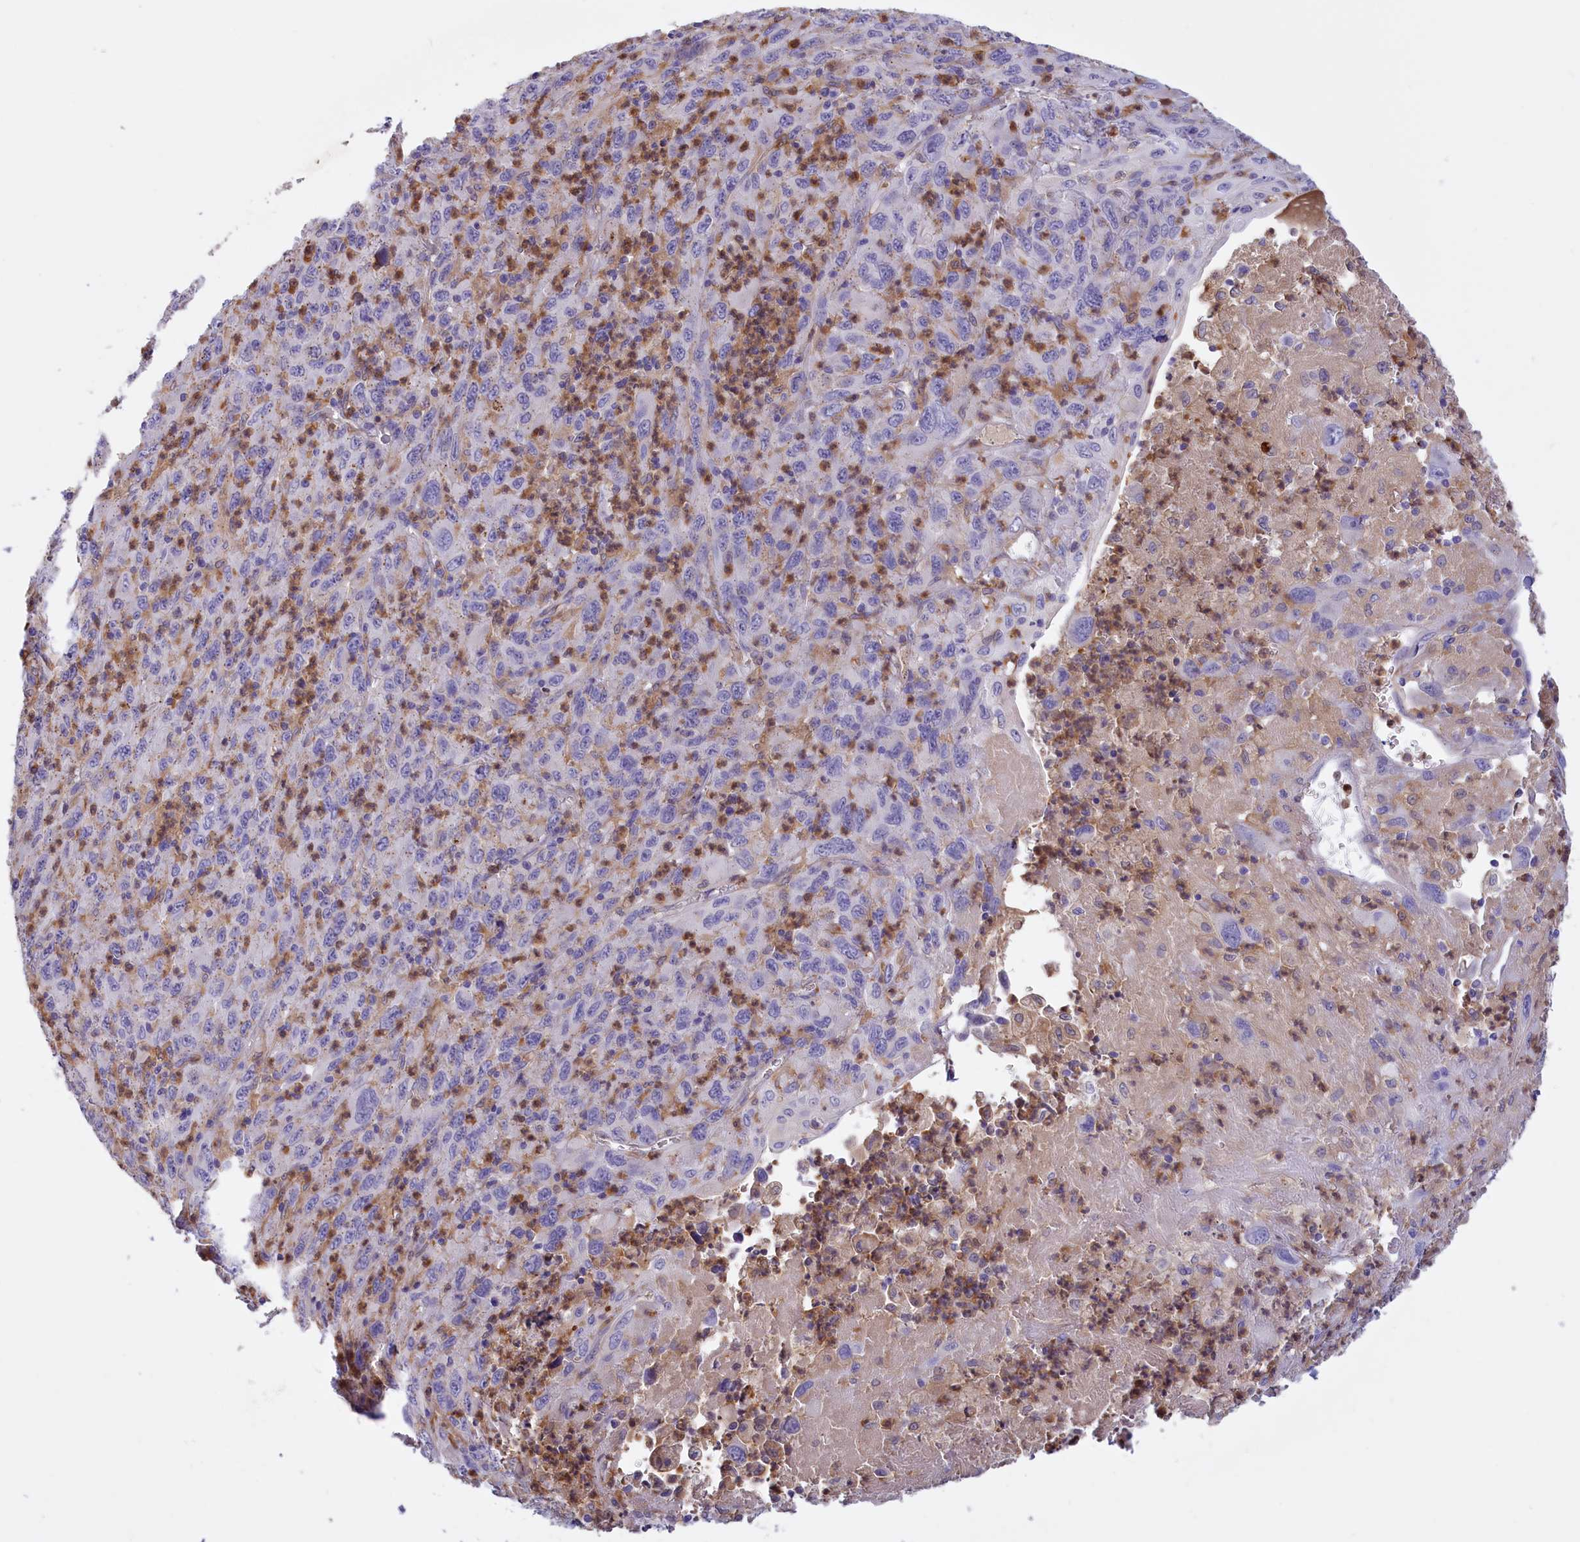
{"staining": {"intensity": "negative", "quantity": "none", "location": "none"}, "tissue": "melanoma", "cell_type": "Tumor cells", "image_type": "cancer", "snomed": [{"axis": "morphology", "description": "Malignant melanoma, Metastatic site"}, {"axis": "topography", "description": "Skin"}], "caption": "Immunohistochemistry (IHC) histopathology image of neoplastic tissue: malignant melanoma (metastatic site) stained with DAB demonstrates no significant protein expression in tumor cells.", "gene": "FAM149B1", "patient": {"sex": "female", "age": 56}}